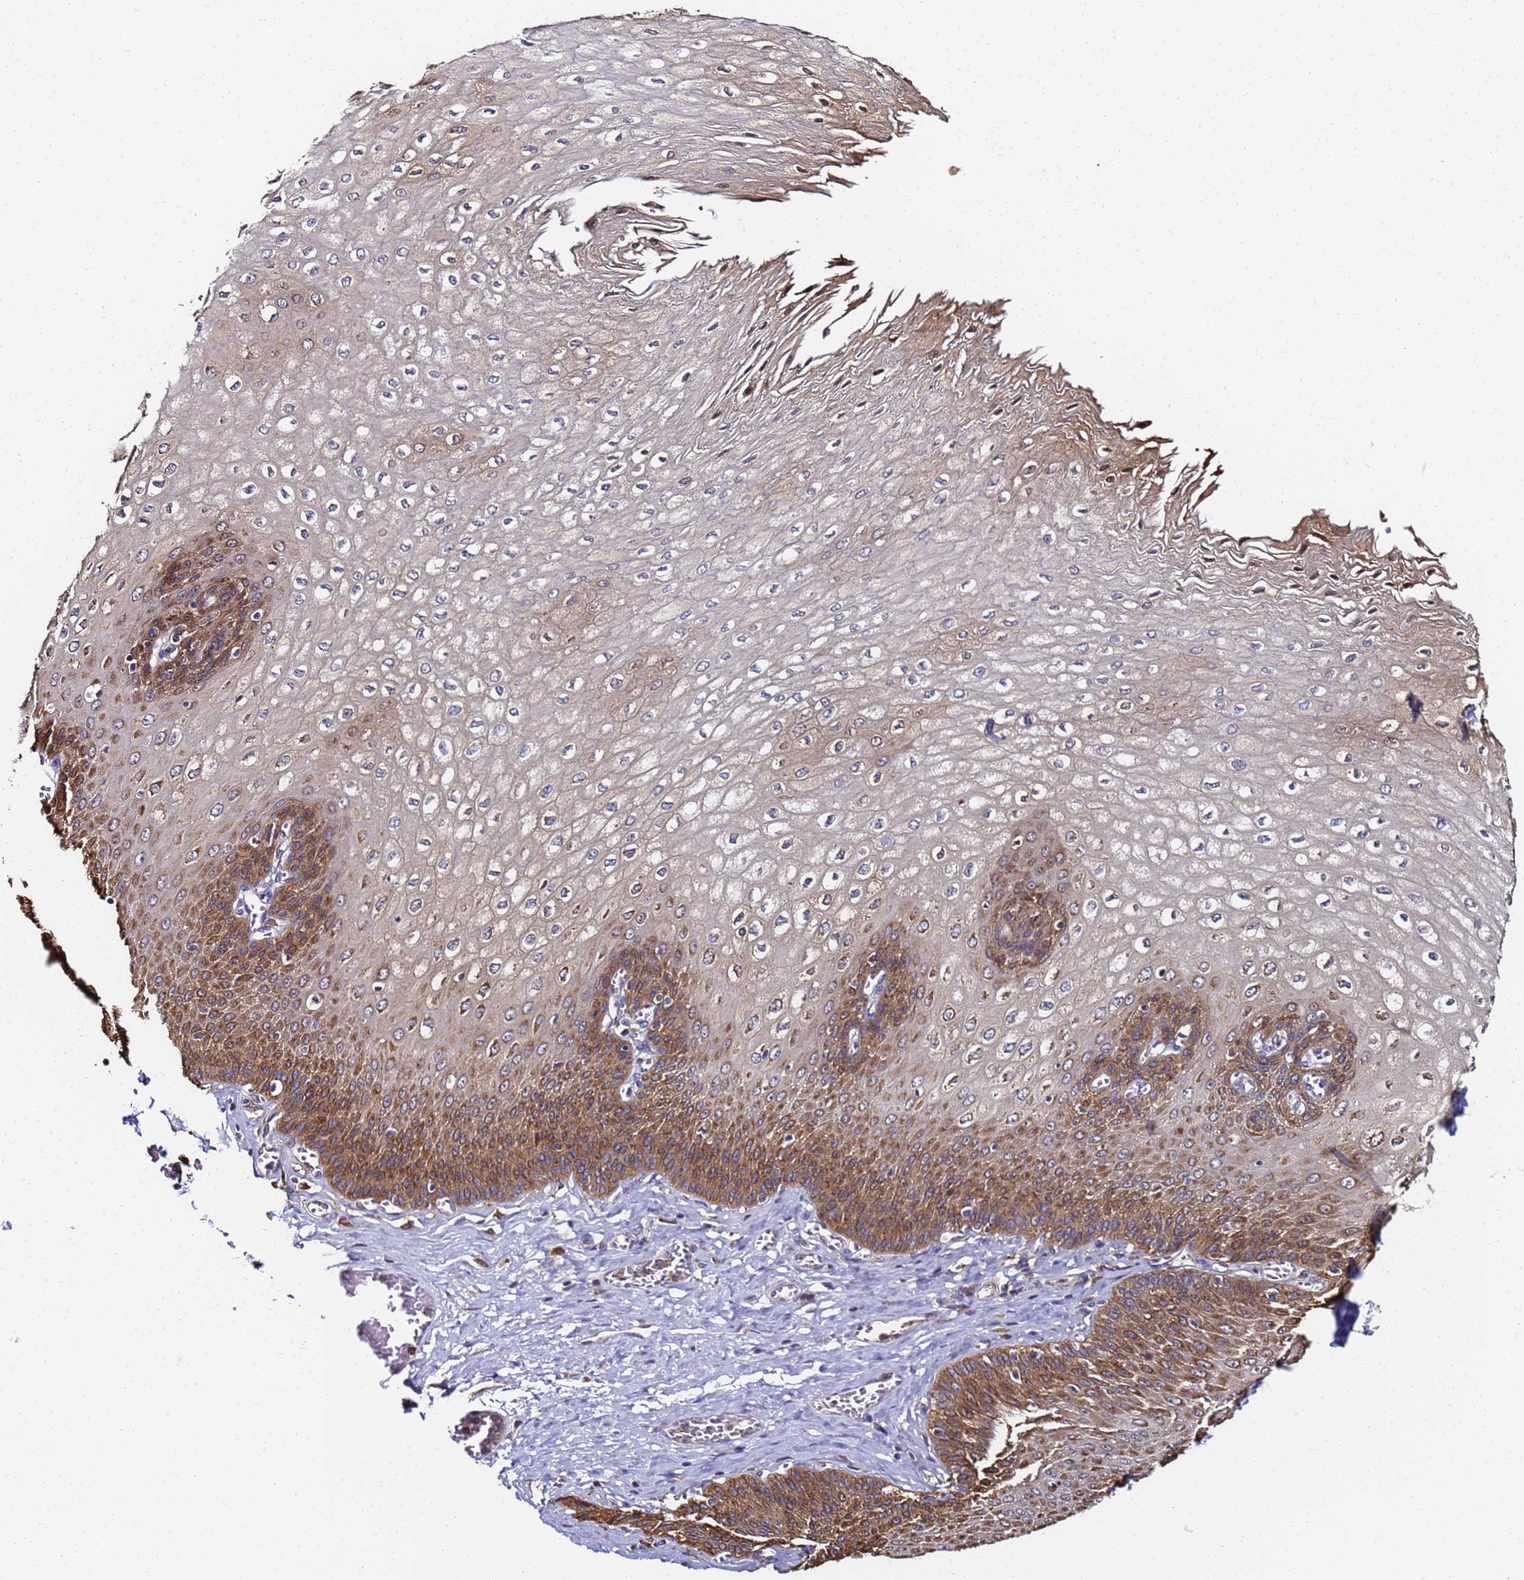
{"staining": {"intensity": "moderate", "quantity": ">75%", "location": "cytoplasmic/membranous,nuclear"}, "tissue": "esophagus", "cell_type": "Squamous epithelial cells", "image_type": "normal", "snomed": [{"axis": "morphology", "description": "Normal tissue, NOS"}, {"axis": "topography", "description": "Esophagus"}], "caption": "This photomicrograph displays unremarkable esophagus stained with immunohistochemistry (IHC) to label a protein in brown. The cytoplasmic/membranous,nuclear of squamous epithelial cells show moderate positivity for the protein. Nuclei are counter-stained blue.", "gene": "NME1", "patient": {"sex": "male", "age": 60}}